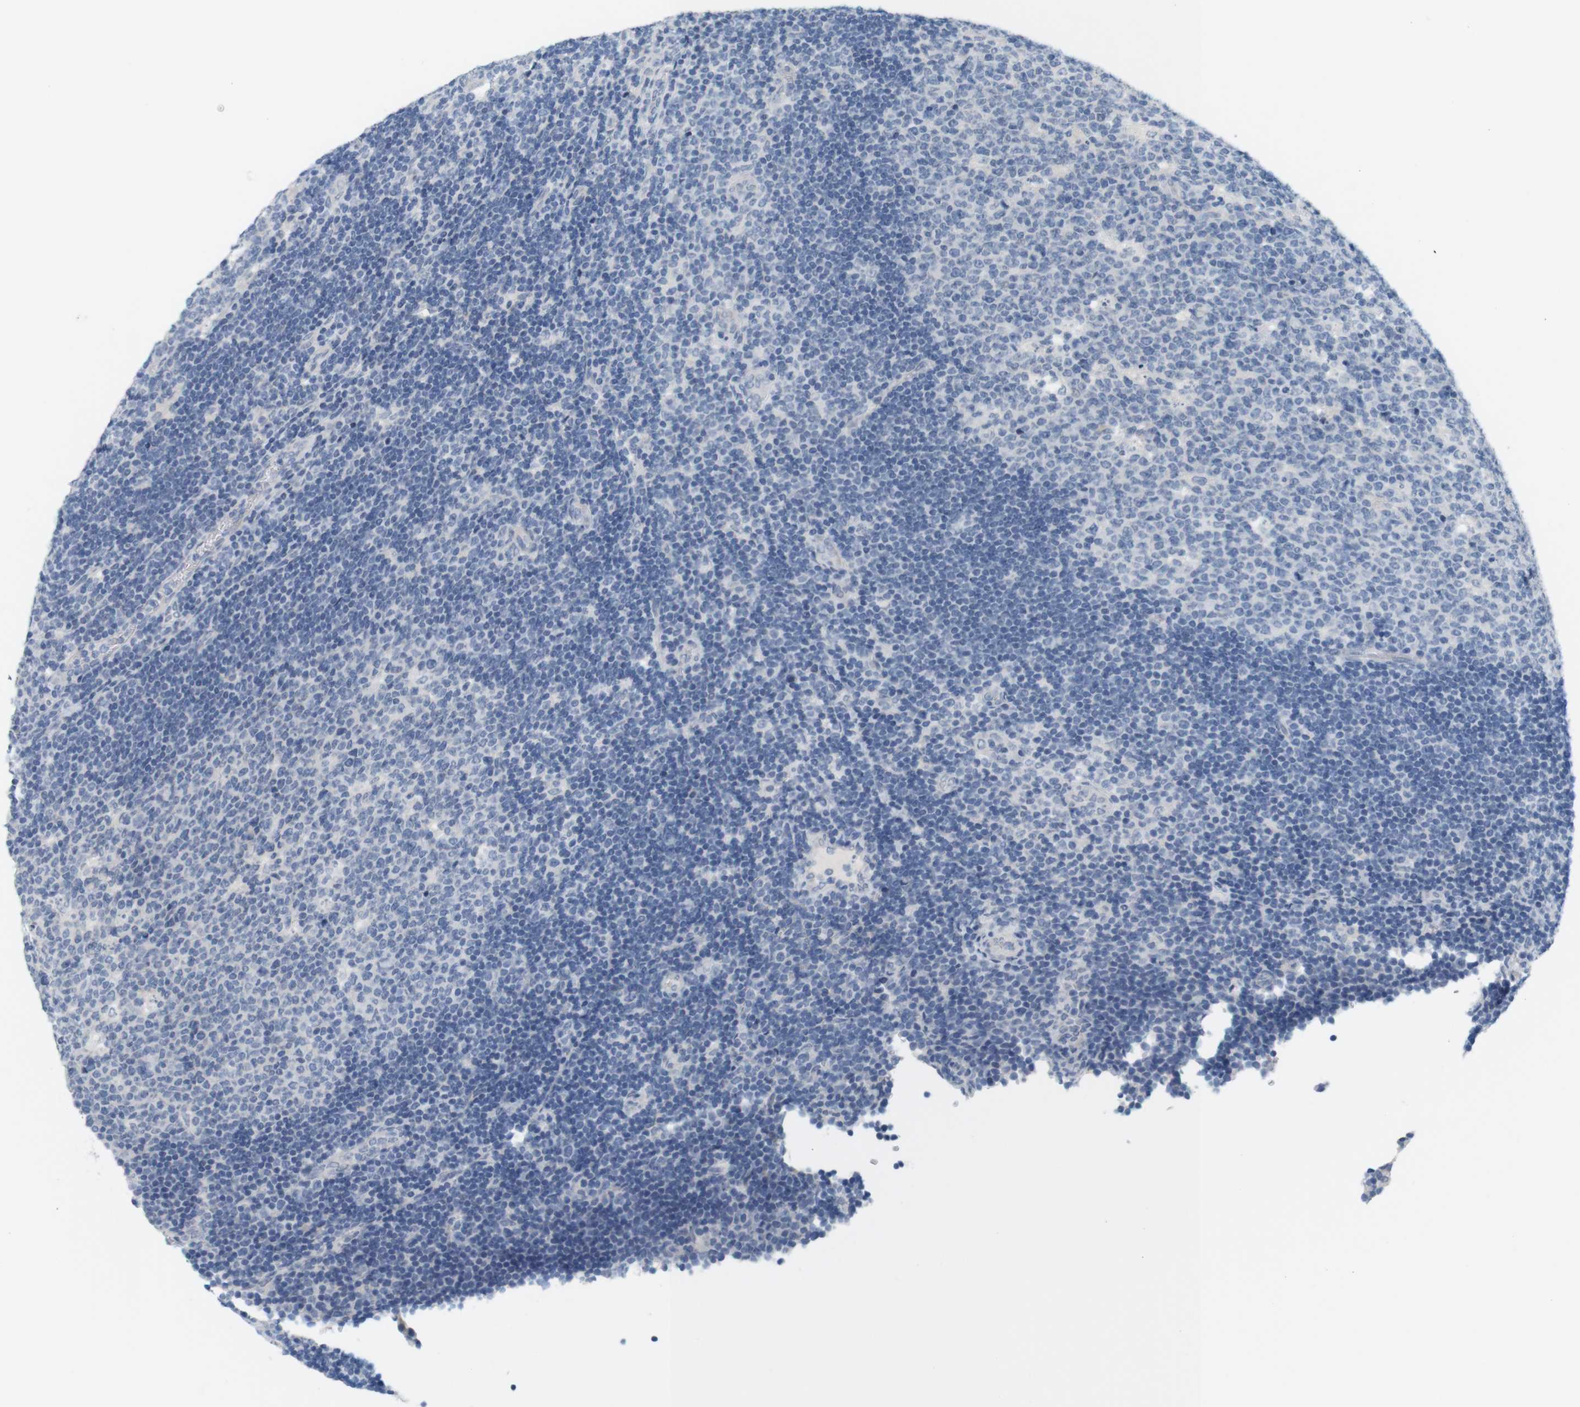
{"staining": {"intensity": "negative", "quantity": "none", "location": "none"}, "tissue": "lymph node", "cell_type": "Germinal center cells", "image_type": "normal", "snomed": [{"axis": "morphology", "description": "Normal tissue, NOS"}, {"axis": "topography", "description": "Lymph node"}, {"axis": "topography", "description": "Salivary gland"}], "caption": "Immunohistochemical staining of unremarkable human lymph node exhibits no significant staining in germinal center cells.", "gene": "HRH2", "patient": {"sex": "male", "age": 8}}